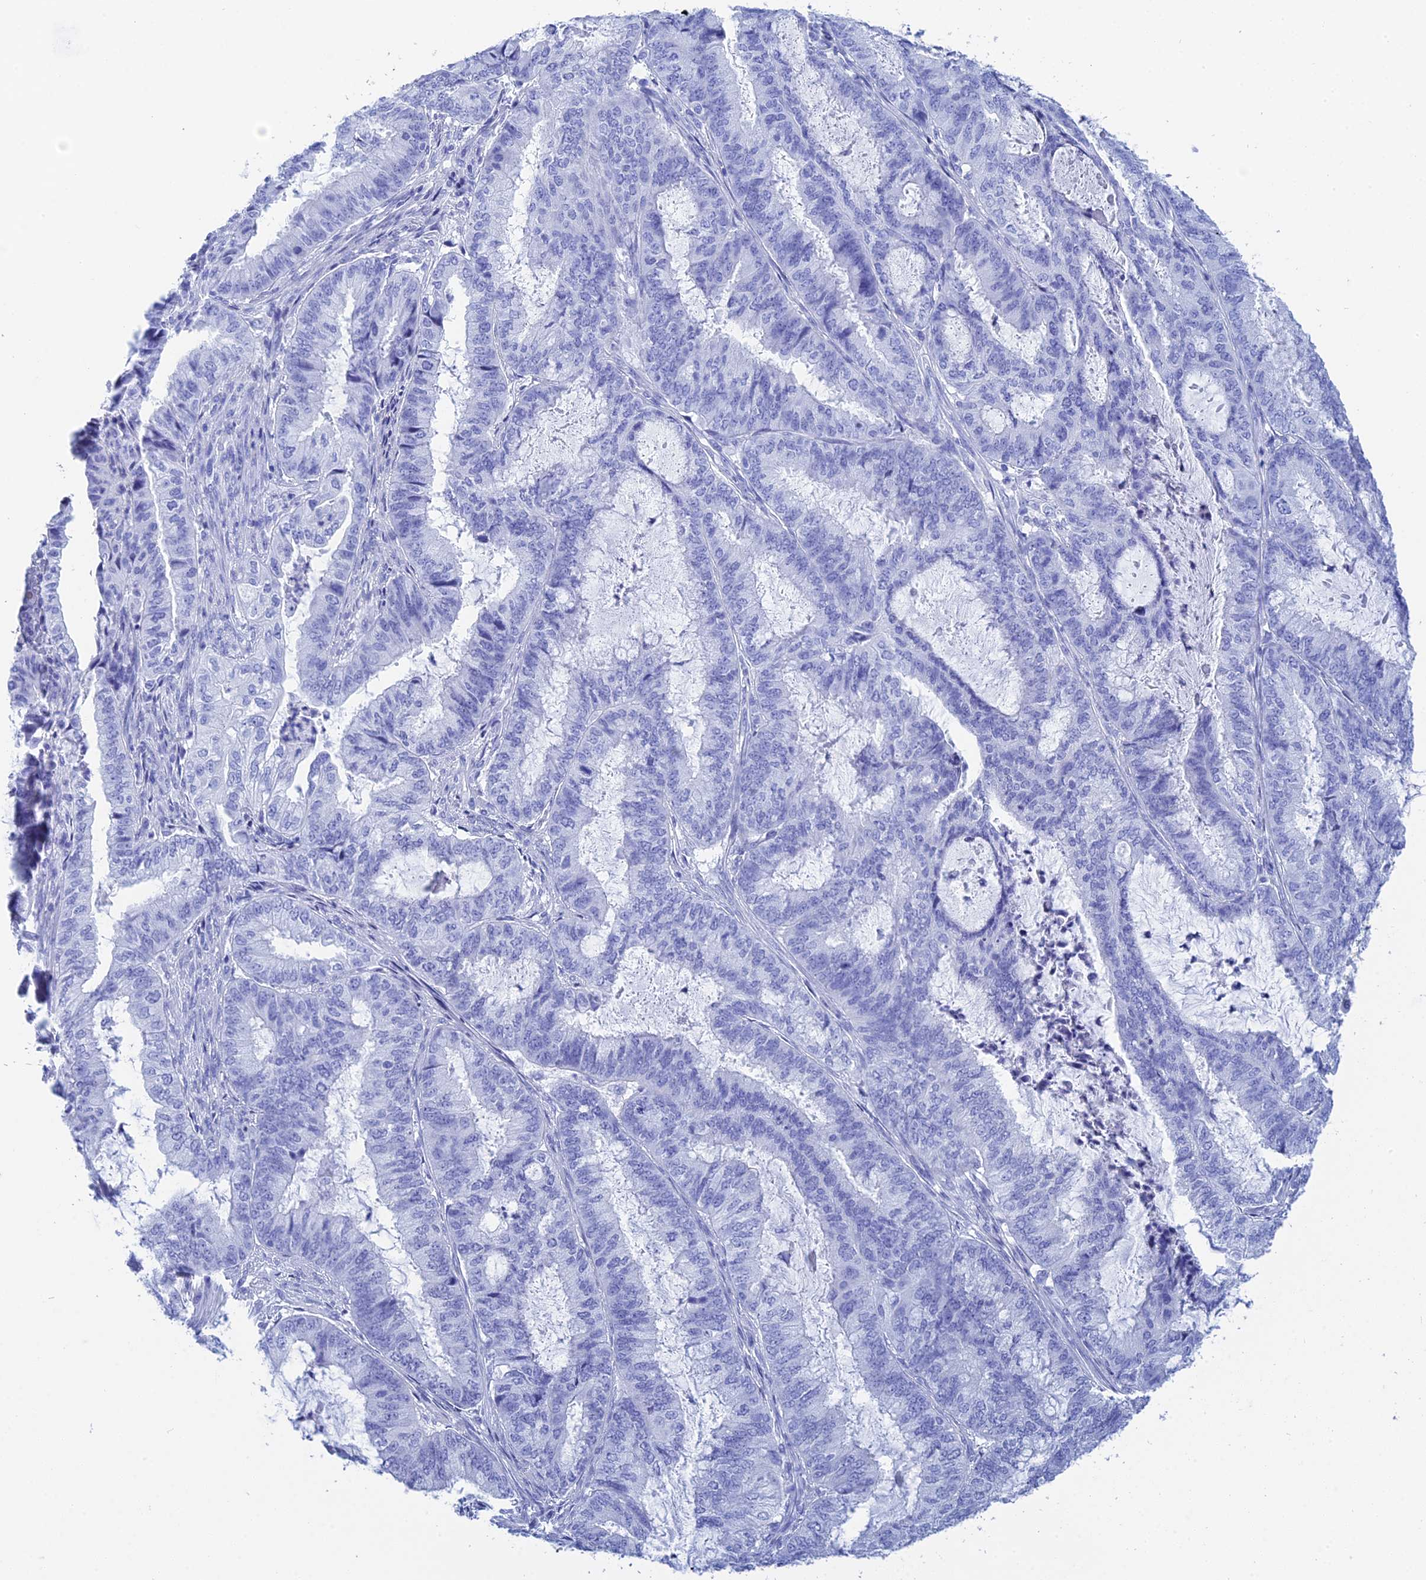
{"staining": {"intensity": "negative", "quantity": "none", "location": "none"}, "tissue": "endometrial cancer", "cell_type": "Tumor cells", "image_type": "cancer", "snomed": [{"axis": "morphology", "description": "Adenocarcinoma, NOS"}, {"axis": "topography", "description": "Endometrium"}], "caption": "The histopathology image displays no significant staining in tumor cells of endometrial adenocarcinoma. (DAB immunohistochemistry (IHC), high magnification).", "gene": "TEX101", "patient": {"sex": "female", "age": 51}}